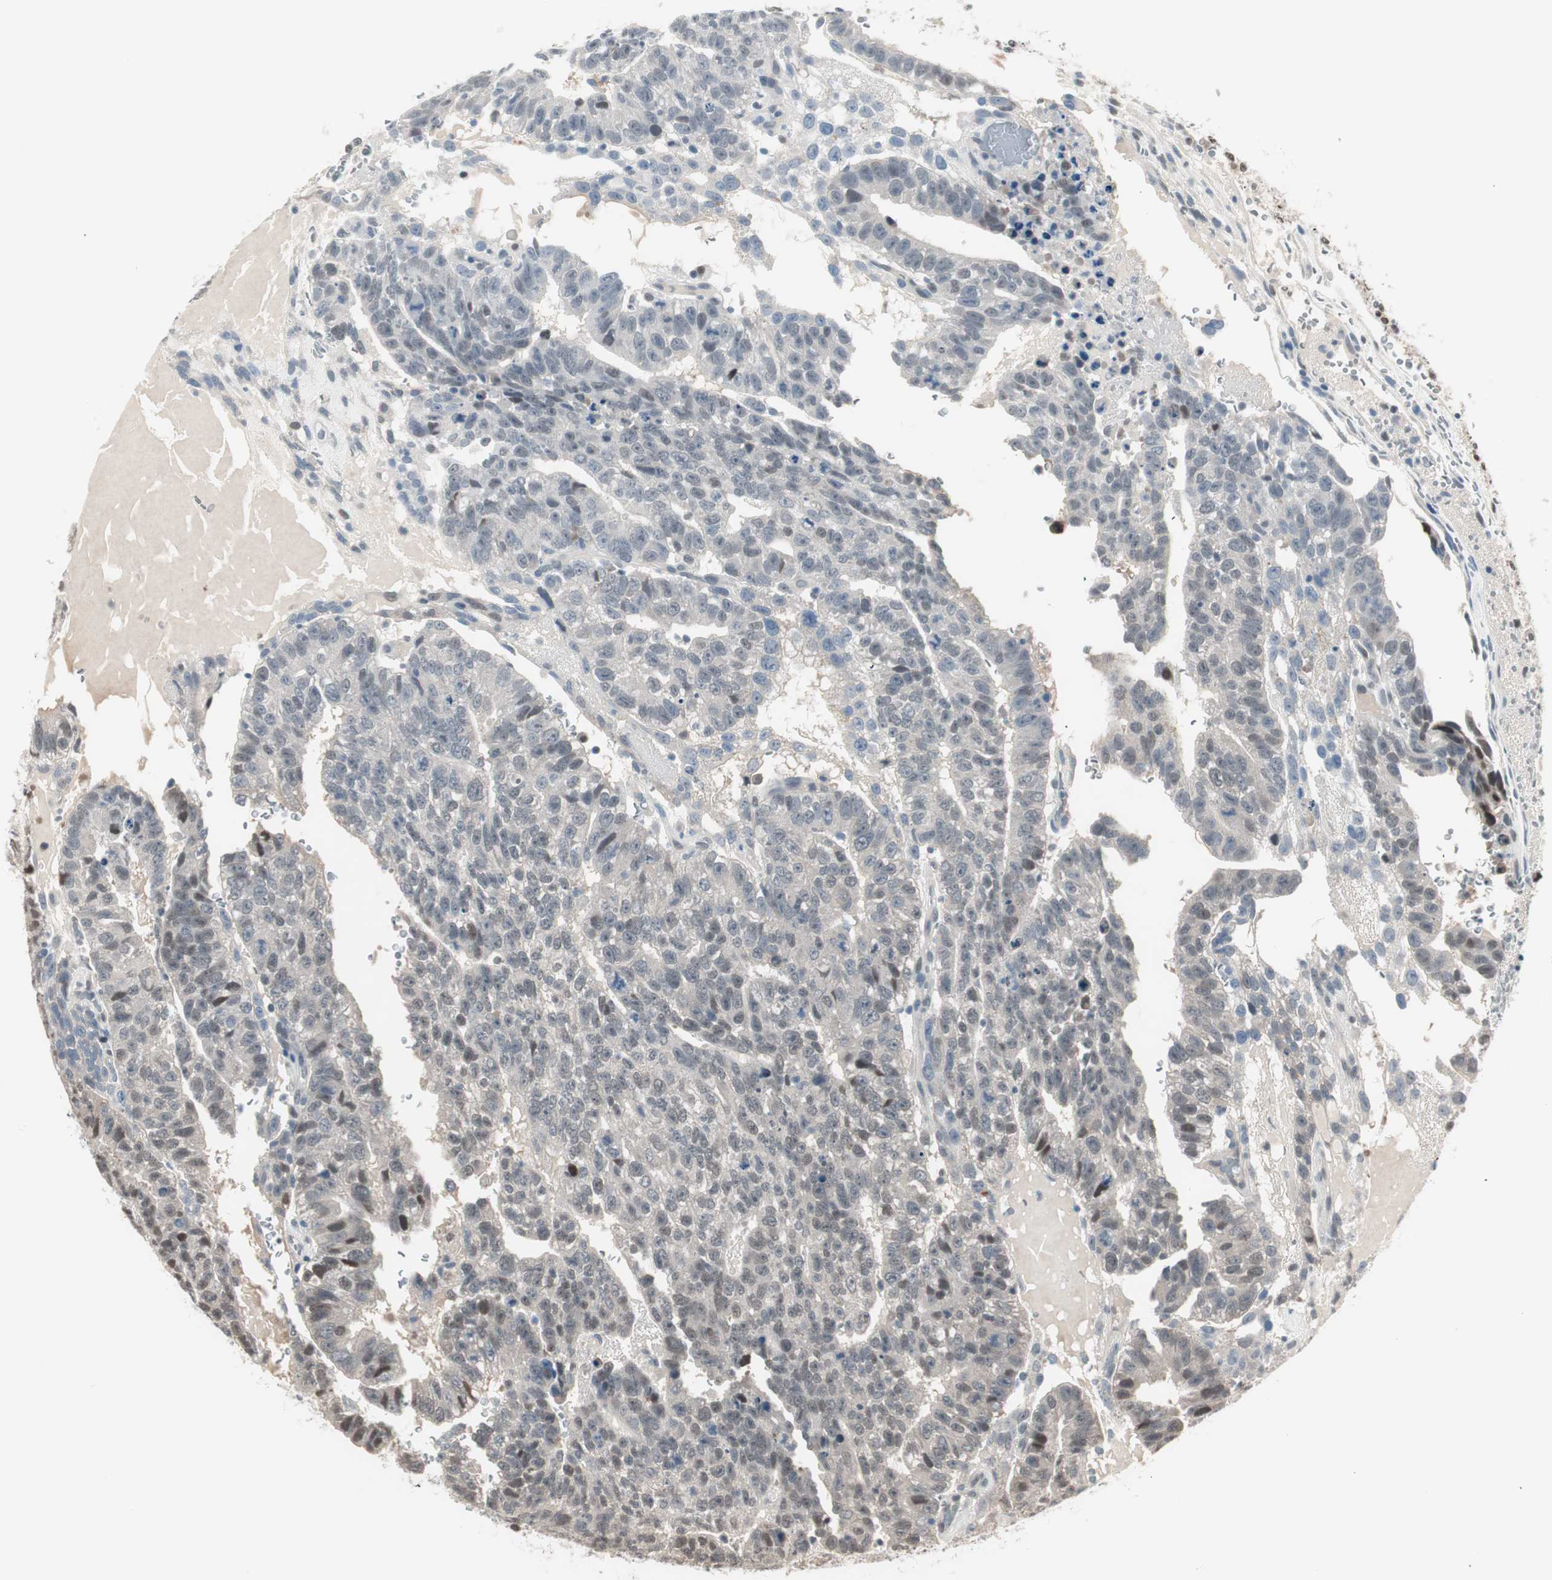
{"staining": {"intensity": "moderate", "quantity": "25%-75%", "location": "nuclear"}, "tissue": "testis cancer", "cell_type": "Tumor cells", "image_type": "cancer", "snomed": [{"axis": "morphology", "description": "Seminoma, NOS"}, {"axis": "morphology", "description": "Carcinoma, Embryonal, NOS"}, {"axis": "topography", "description": "Testis"}], "caption": "Immunohistochemical staining of seminoma (testis) displays medium levels of moderate nuclear protein positivity in approximately 25%-75% of tumor cells.", "gene": "LONP2", "patient": {"sex": "male", "age": 52}}